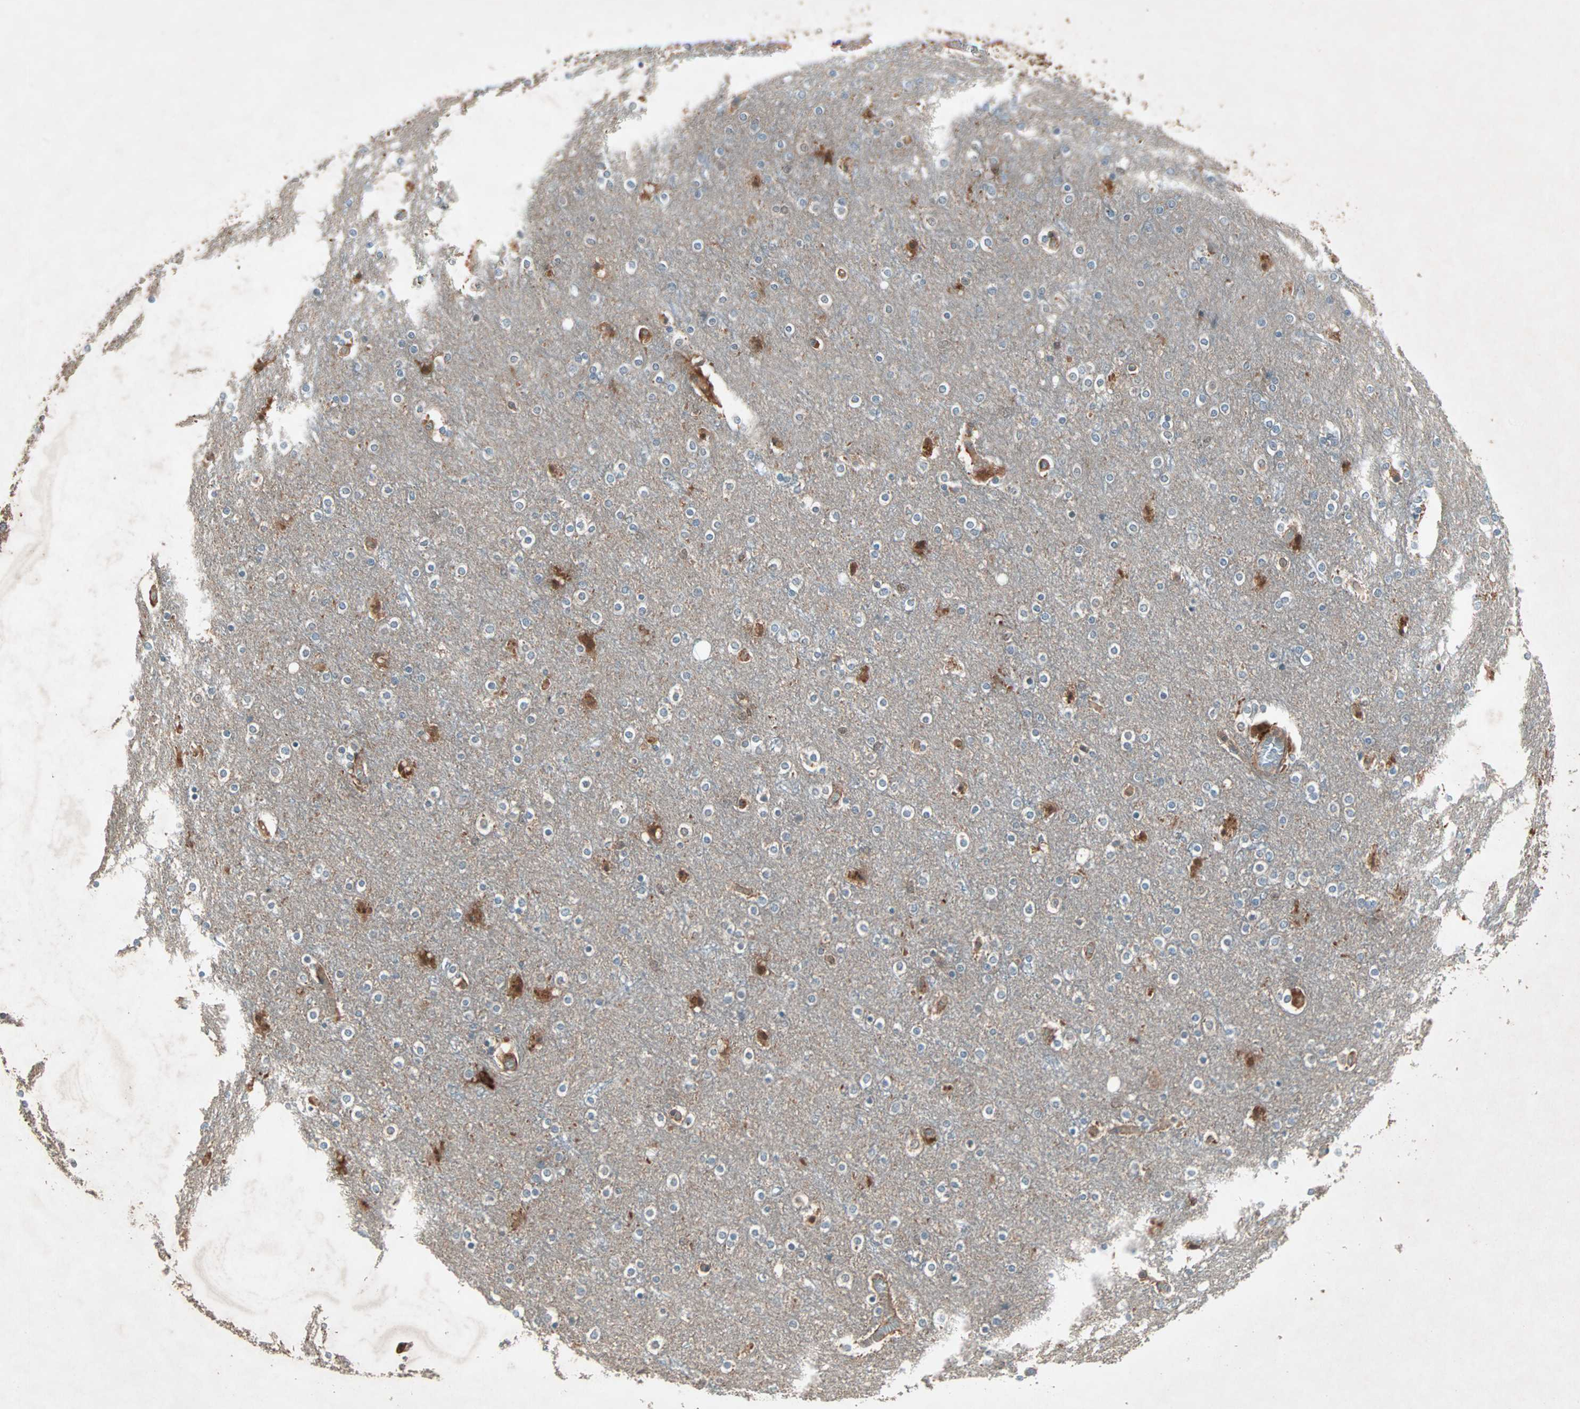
{"staining": {"intensity": "weak", "quantity": ">75%", "location": "cytoplasmic/membranous"}, "tissue": "cerebral cortex", "cell_type": "Endothelial cells", "image_type": "normal", "snomed": [{"axis": "morphology", "description": "Normal tissue, NOS"}, {"axis": "topography", "description": "Cerebral cortex"}], "caption": "Immunohistochemical staining of unremarkable cerebral cortex shows low levels of weak cytoplasmic/membranous staining in about >75% of endothelial cells.", "gene": "SDSL", "patient": {"sex": "female", "age": 54}}